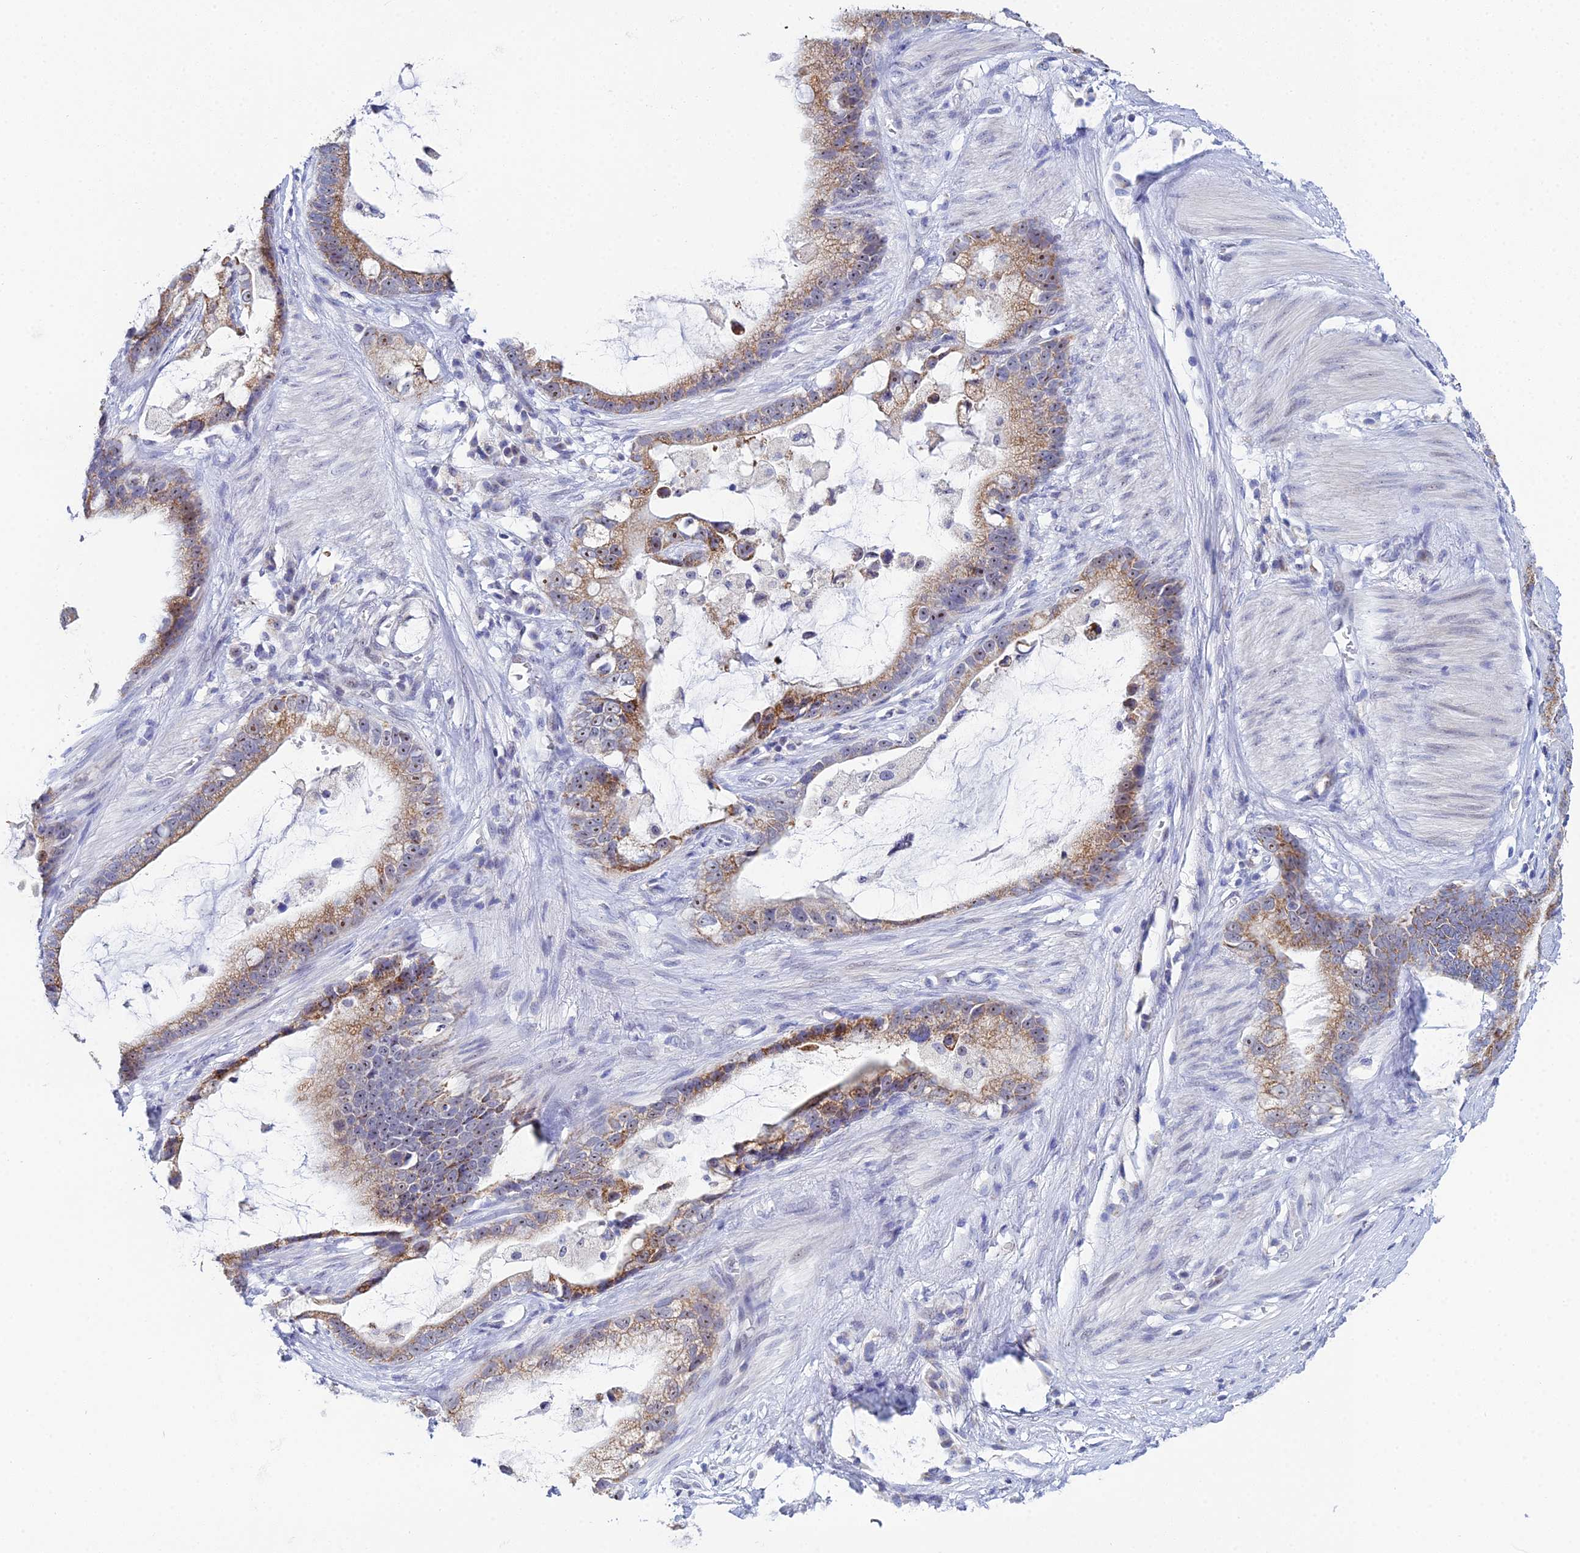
{"staining": {"intensity": "moderate", "quantity": ">75%", "location": "cytoplasmic/membranous,nuclear"}, "tissue": "stomach cancer", "cell_type": "Tumor cells", "image_type": "cancer", "snomed": [{"axis": "morphology", "description": "Adenocarcinoma, NOS"}, {"axis": "topography", "description": "Stomach"}], "caption": "Tumor cells exhibit moderate cytoplasmic/membranous and nuclear expression in approximately >75% of cells in stomach adenocarcinoma.", "gene": "PLPP4", "patient": {"sex": "male", "age": 55}}